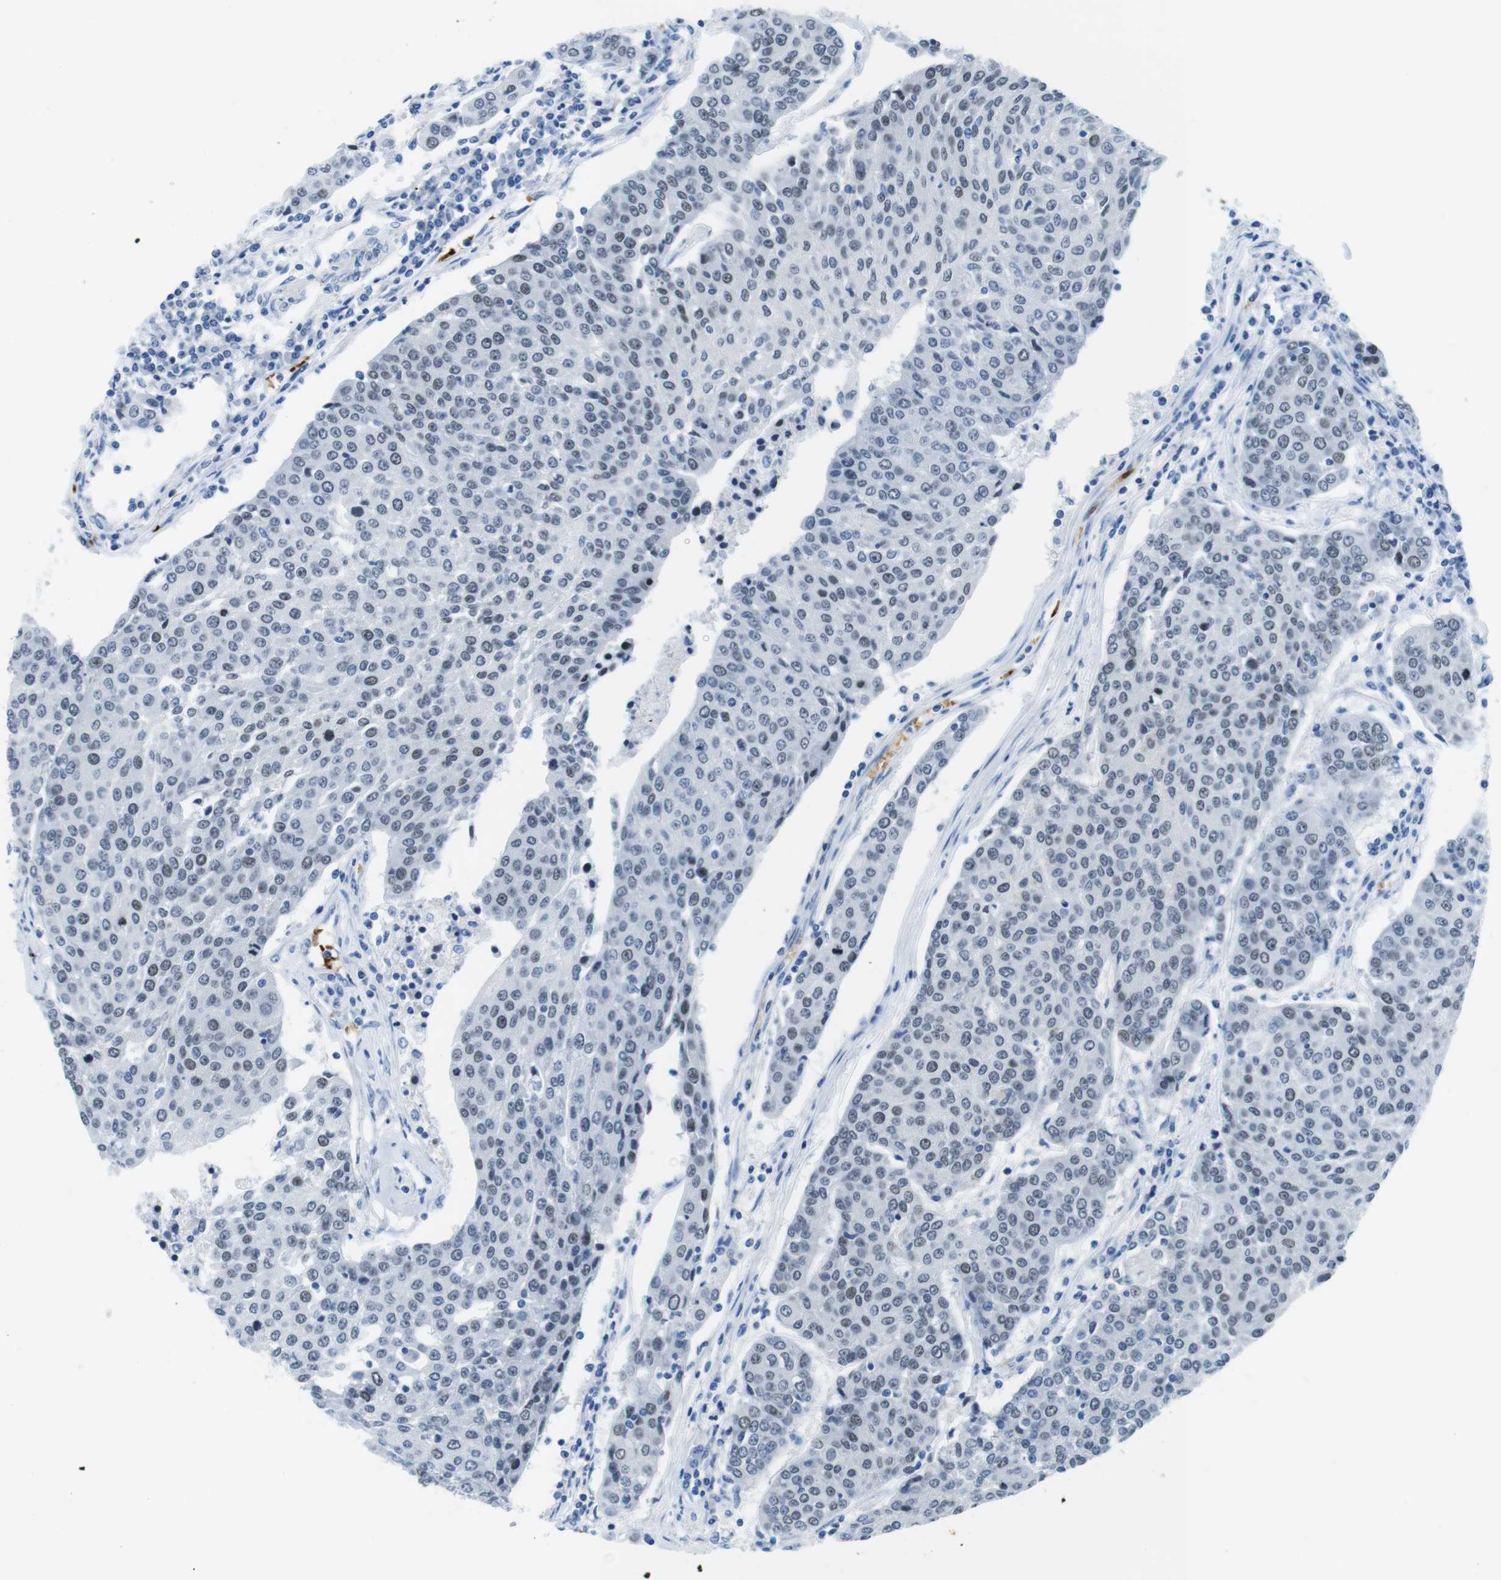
{"staining": {"intensity": "weak", "quantity": "25%-75%", "location": "nuclear"}, "tissue": "urothelial cancer", "cell_type": "Tumor cells", "image_type": "cancer", "snomed": [{"axis": "morphology", "description": "Urothelial carcinoma, High grade"}, {"axis": "topography", "description": "Urinary bladder"}], "caption": "Brown immunohistochemical staining in high-grade urothelial carcinoma exhibits weak nuclear positivity in about 25%-75% of tumor cells.", "gene": "TFAP2C", "patient": {"sex": "female", "age": 85}}